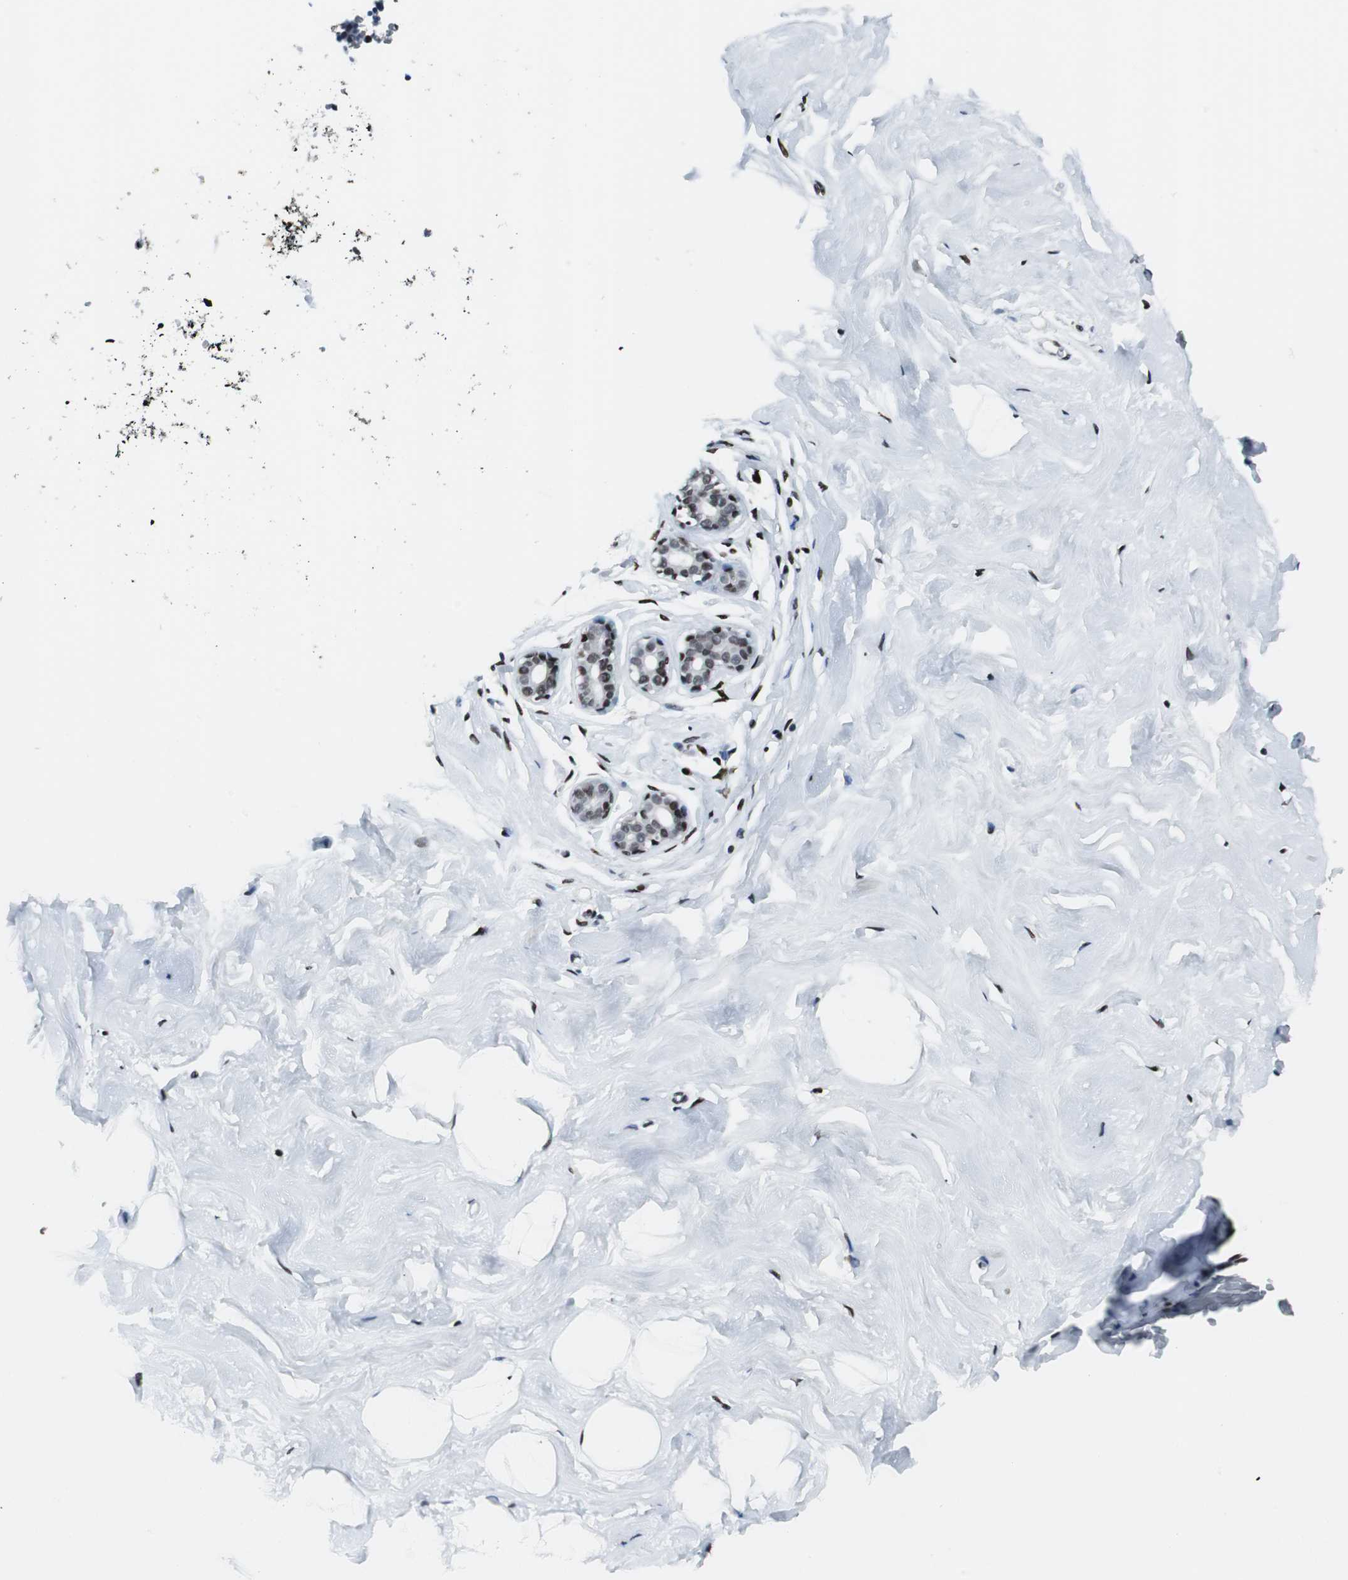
{"staining": {"intensity": "weak", "quantity": "25%-75%", "location": "nuclear"}, "tissue": "breast", "cell_type": "Adipocytes", "image_type": "normal", "snomed": [{"axis": "morphology", "description": "Normal tissue, NOS"}, {"axis": "topography", "description": "Breast"}], "caption": "Immunohistochemical staining of benign human breast shows 25%-75% levels of weak nuclear protein staining in about 25%-75% of adipocytes.", "gene": "MEF2D", "patient": {"sex": "female", "age": 23}}